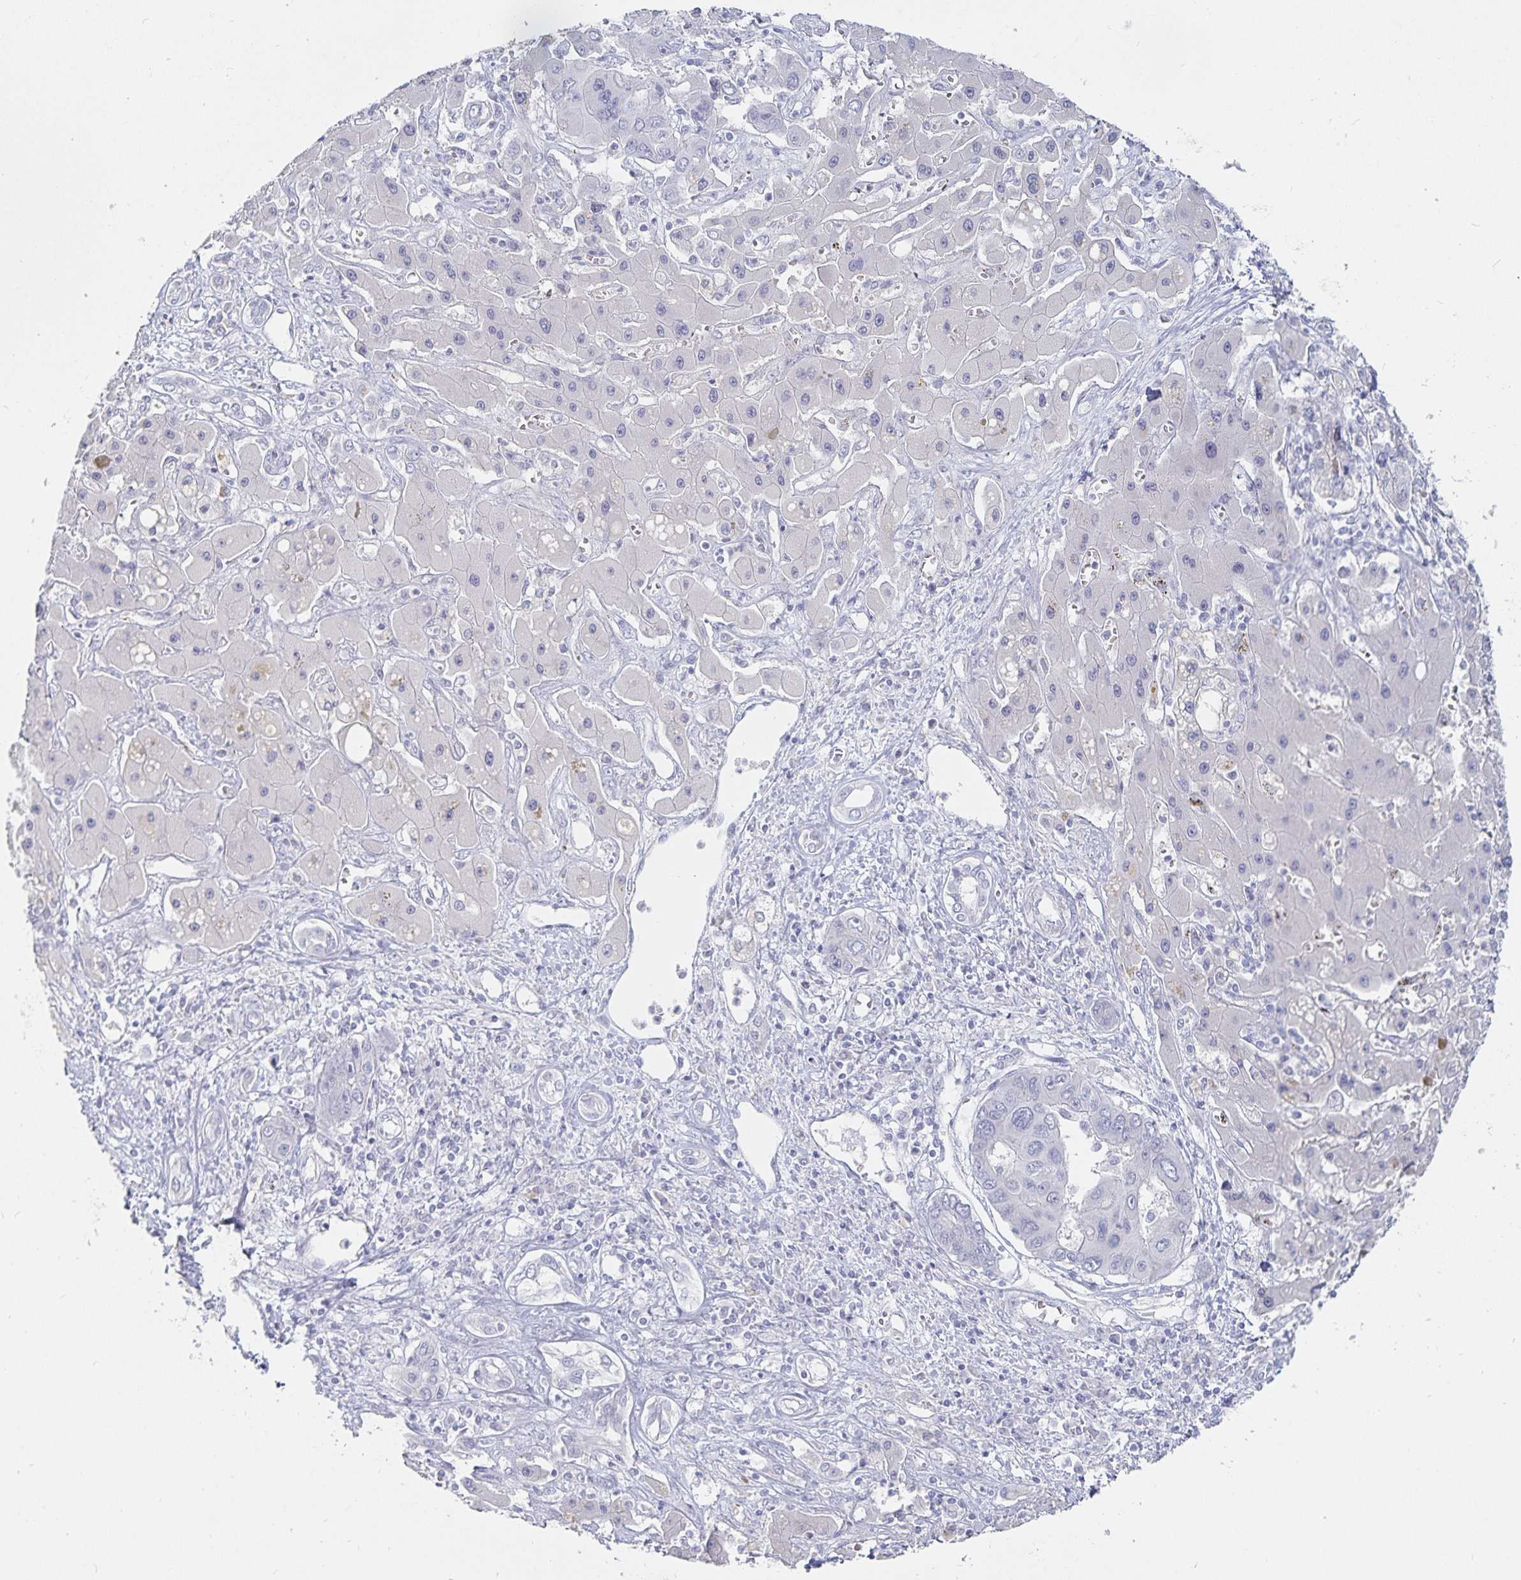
{"staining": {"intensity": "negative", "quantity": "none", "location": "none"}, "tissue": "liver cancer", "cell_type": "Tumor cells", "image_type": "cancer", "snomed": [{"axis": "morphology", "description": "Cholangiocarcinoma"}, {"axis": "topography", "description": "Liver"}], "caption": "The histopathology image exhibits no staining of tumor cells in liver cholangiocarcinoma.", "gene": "SFTPA1", "patient": {"sex": "male", "age": 67}}